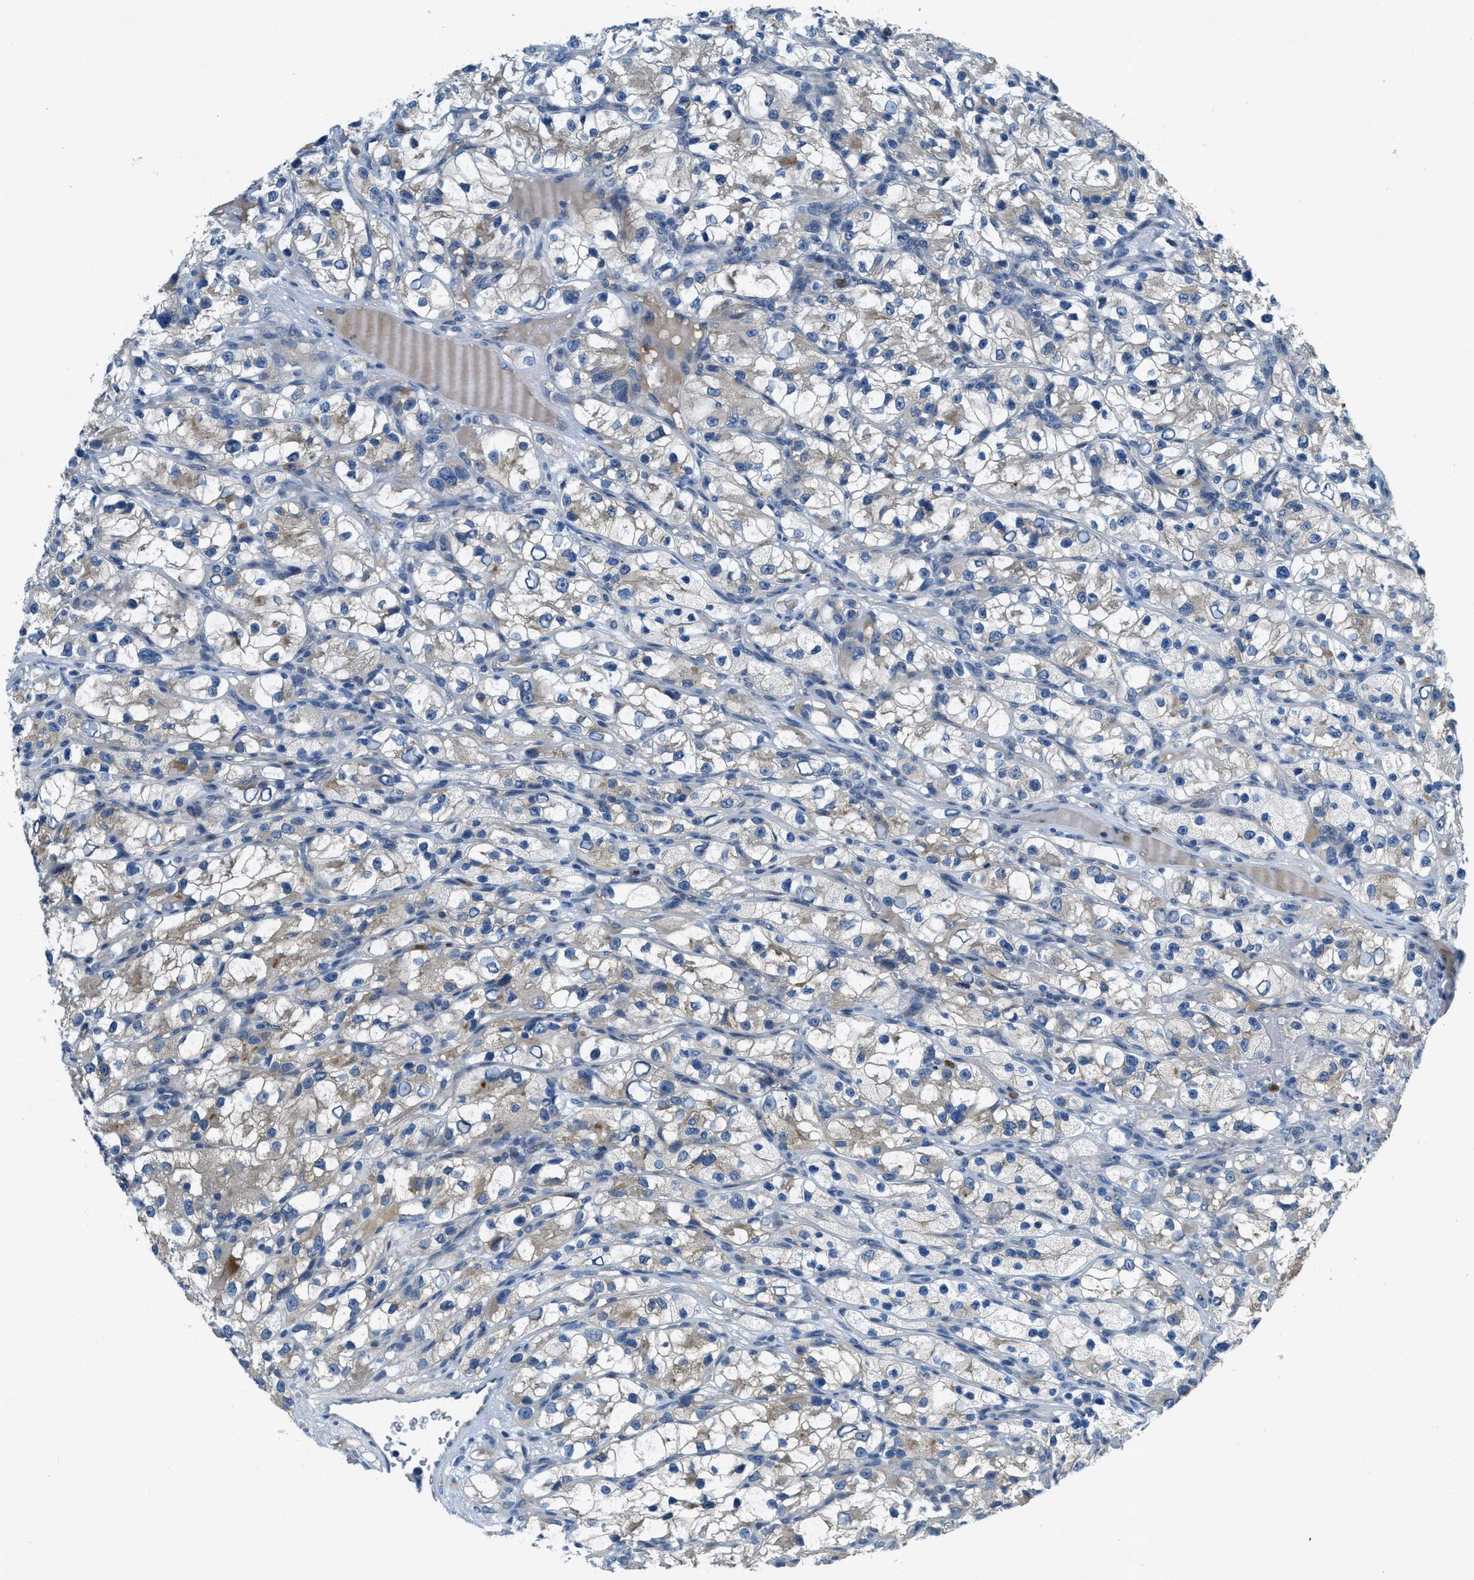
{"staining": {"intensity": "weak", "quantity": "<25%", "location": "cytoplasmic/membranous"}, "tissue": "renal cancer", "cell_type": "Tumor cells", "image_type": "cancer", "snomed": [{"axis": "morphology", "description": "Adenocarcinoma, NOS"}, {"axis": "topography", "description": "Kidney"}], "caption": "Tumor cells are negative for protein expression in human renal adenocarcinoma.", "gene": "SNX14", "patient": {"sex": "female", "age": 57}}